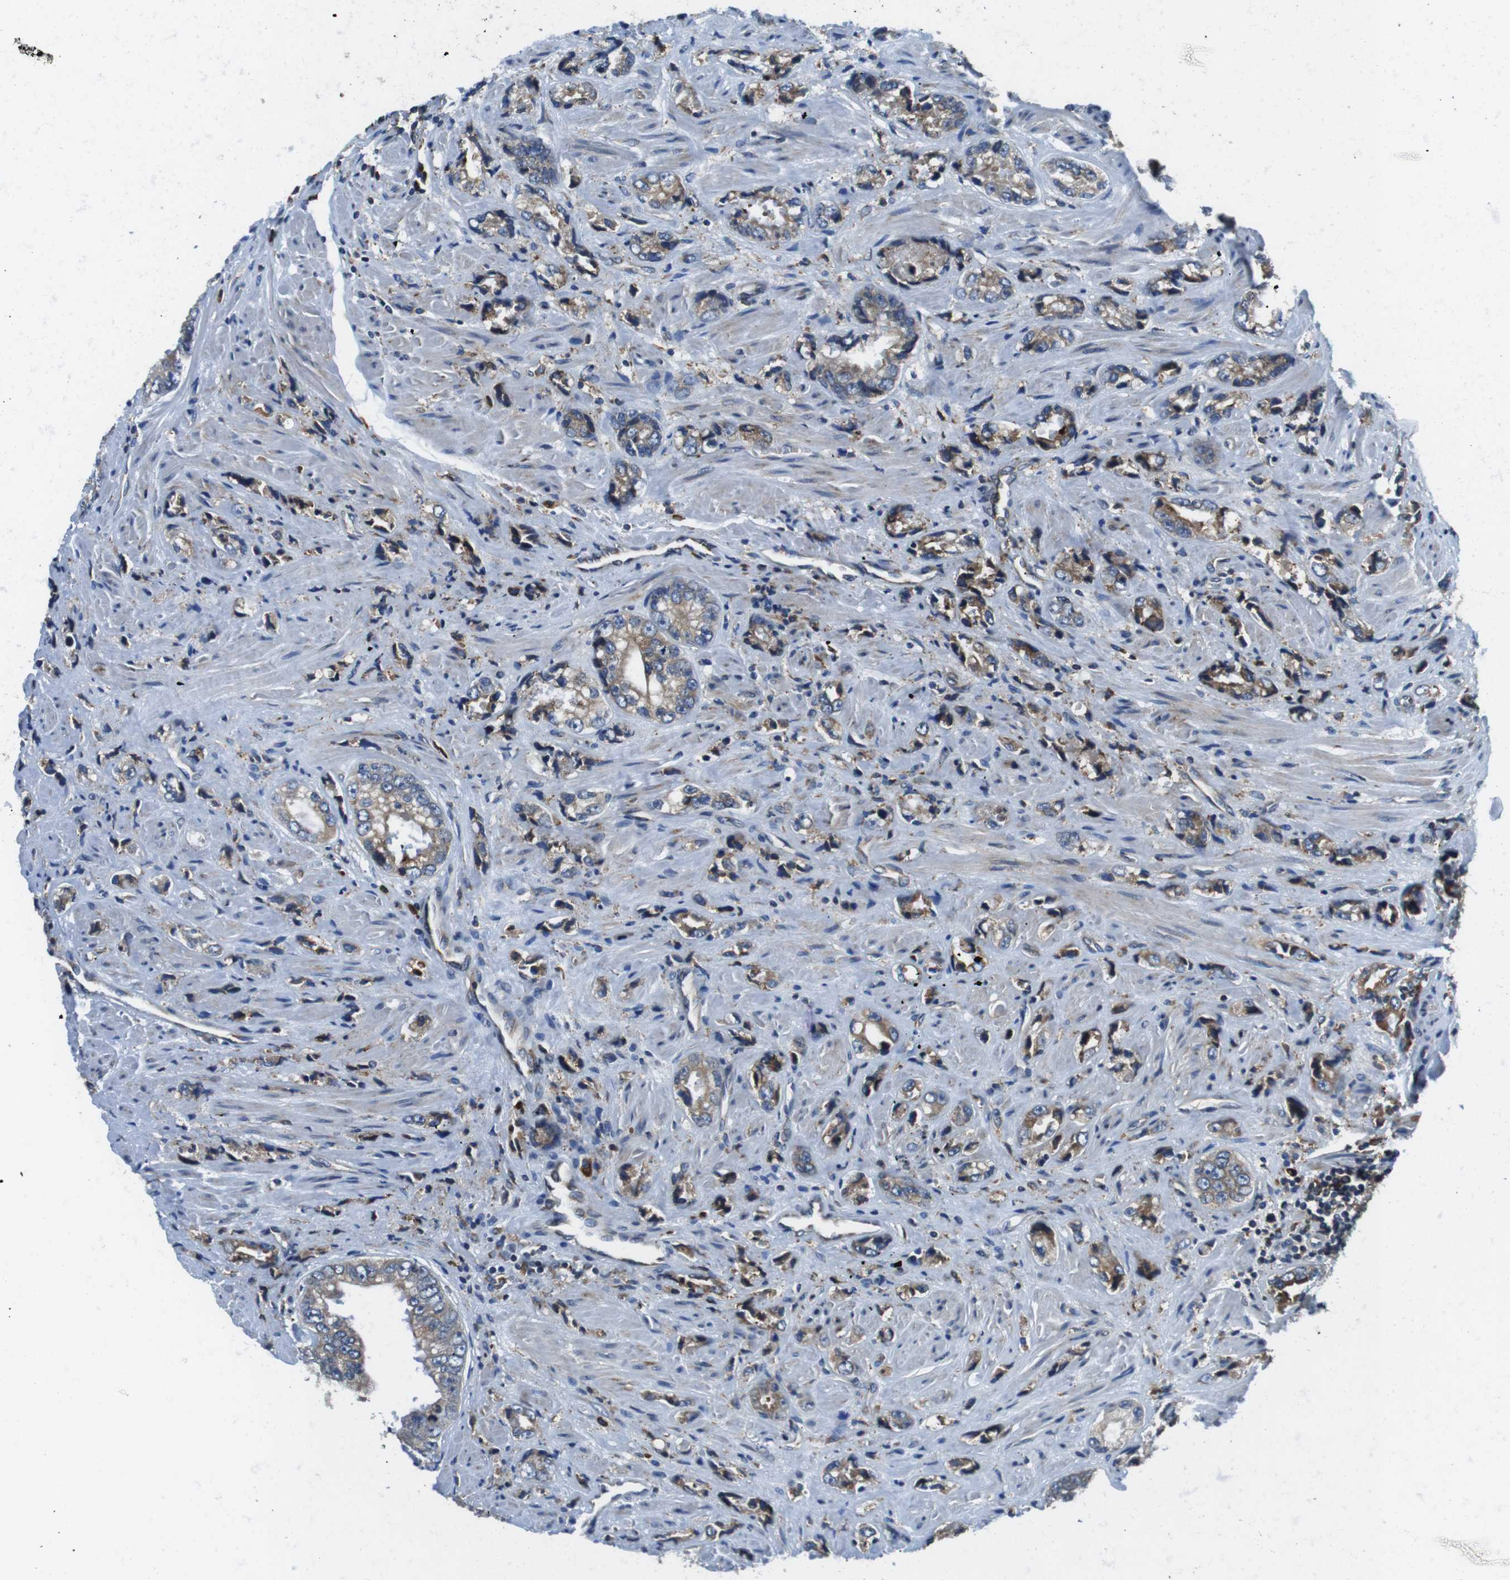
{"staining": {"intensity": "weak", "quantity": ">75%", "location": "cytoplasmic/membranous"}, "tissue": "prostate cancer", "cell_type": "Tumor cells", "image_type": "cancer", "snomed": [{"axis": "morphology", "description": "Adenocarcinoma, High grade"}, {"axis": "topography", "description": "Prostate"}], "caption": "Immunohistochemical staining of human prostate cancer reveals low levels of weak cytoplasmic/membranous positivity in approximately >75% of tumor cells.", "gene": "UGGT1", "patient": {"sex": "male", "age": 61}}